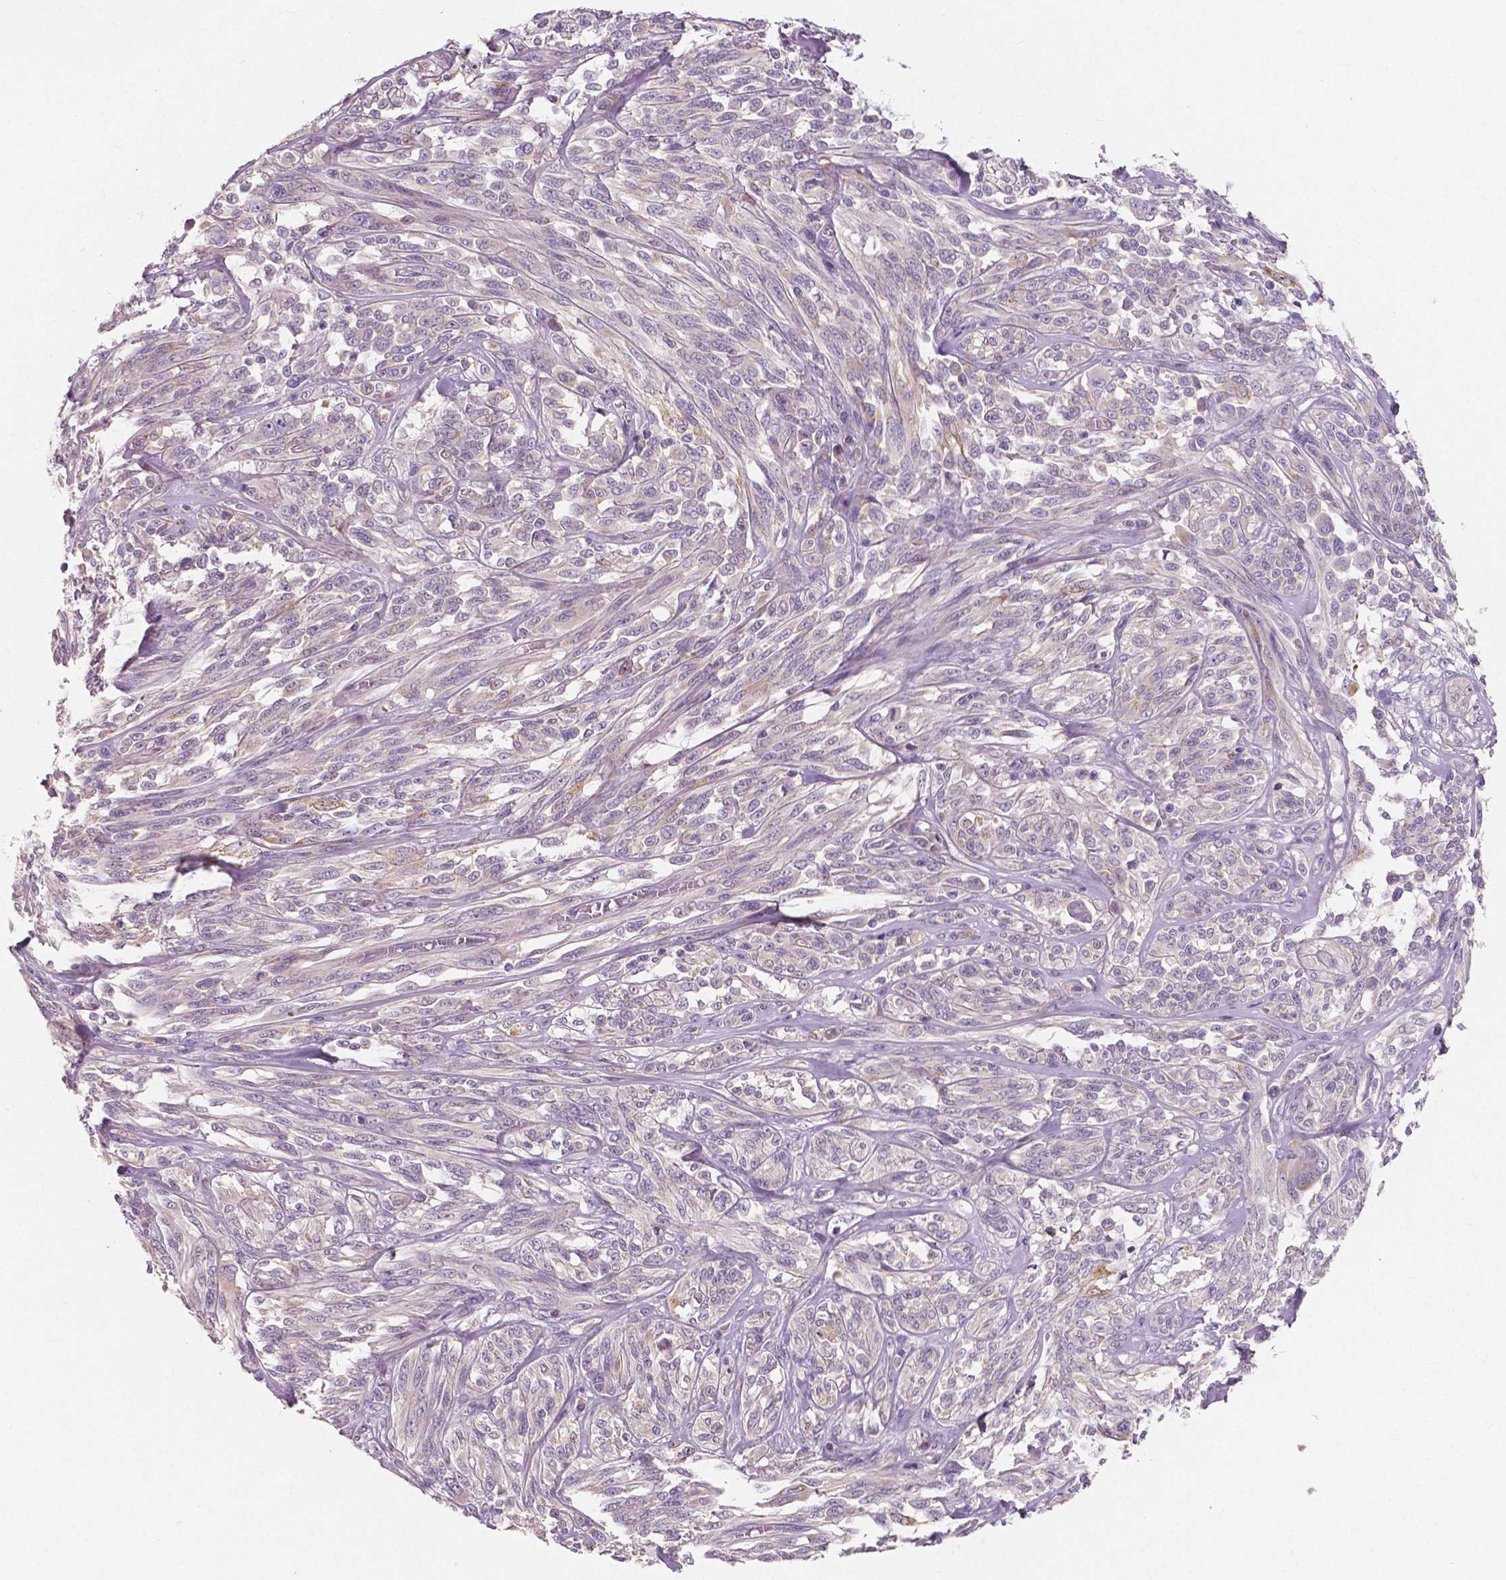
{"staining": {"intensity": "negative", "quantity": "none", "location": "none"}, "tissue": "melanoma", "cell_type": "Tumor cells", "image_type": "cancer", "snomed": [{"axis": "morphology", "description": "Malignant melanoma, NOS"}, {"axis": "topography", "description": "Skin"}], "caption": "The photomicrograph reveals no staining of tumor cells in malignant melanoma.", "gene": "LSM14B", "patient": {"sex": "female", "age": 91}}